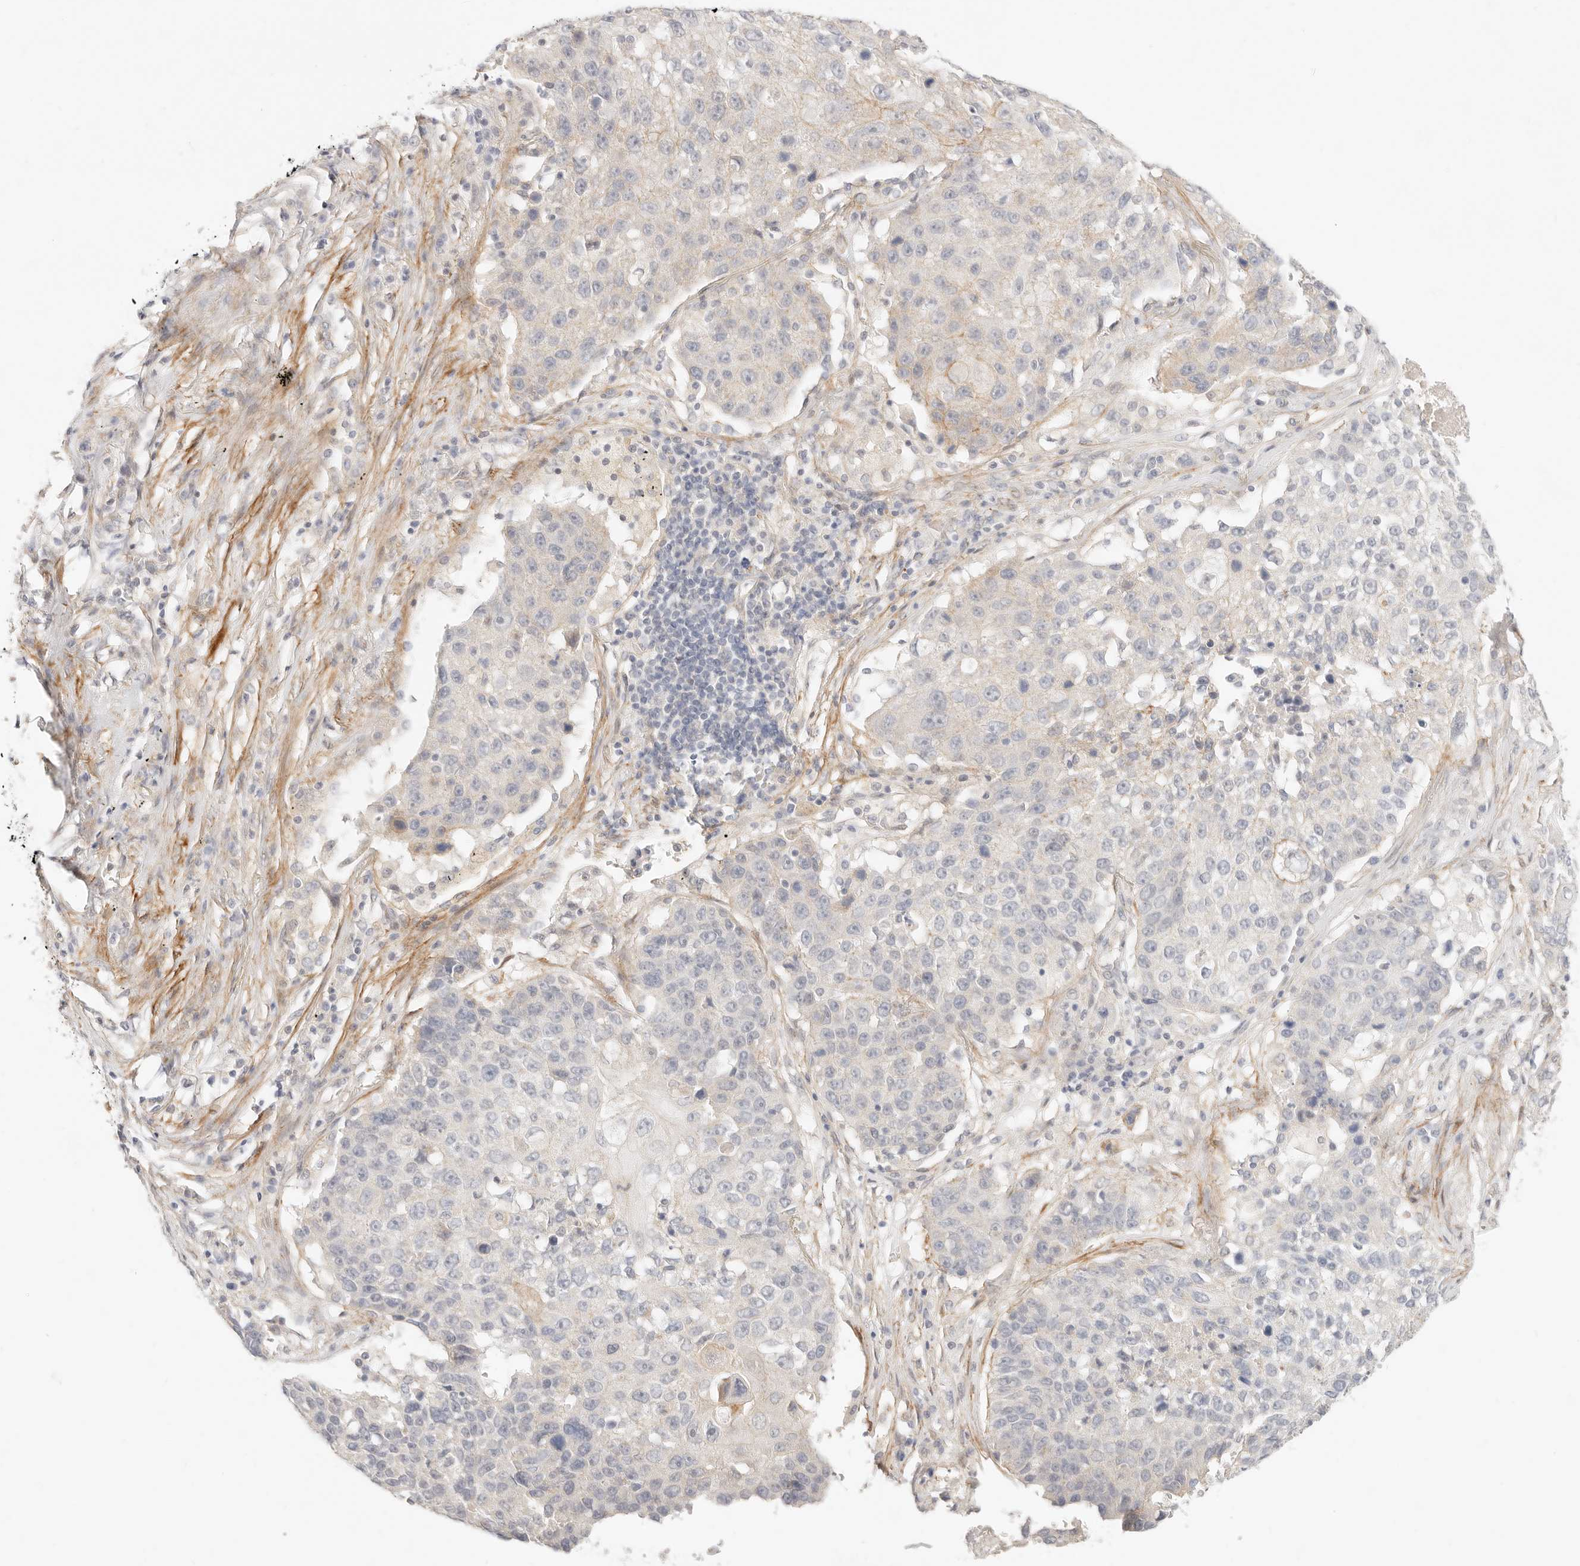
{"staining": {"intensity": "weak", "quantity": "<25%", "location": "cytoplasmic/membranous"}, "tissue": "lung cancer", "cell_type": "Tumor cells", "image_type": "cancer", "snomed": [{"axis": "morphology", "description": "Squamous cell carcinoma, NOS"}, {"axis": "topography", "description": "Lung"}], "caption": "Immunohistochemistry micrograph of neoplastic tissue: human lung cancer stained with DAB (3,3'-diaminobenzidine) demonstrates no significant protein expression in tumor cells.", "gene": "UBXN10", "patient": {"sex": "male", "age": 61}}